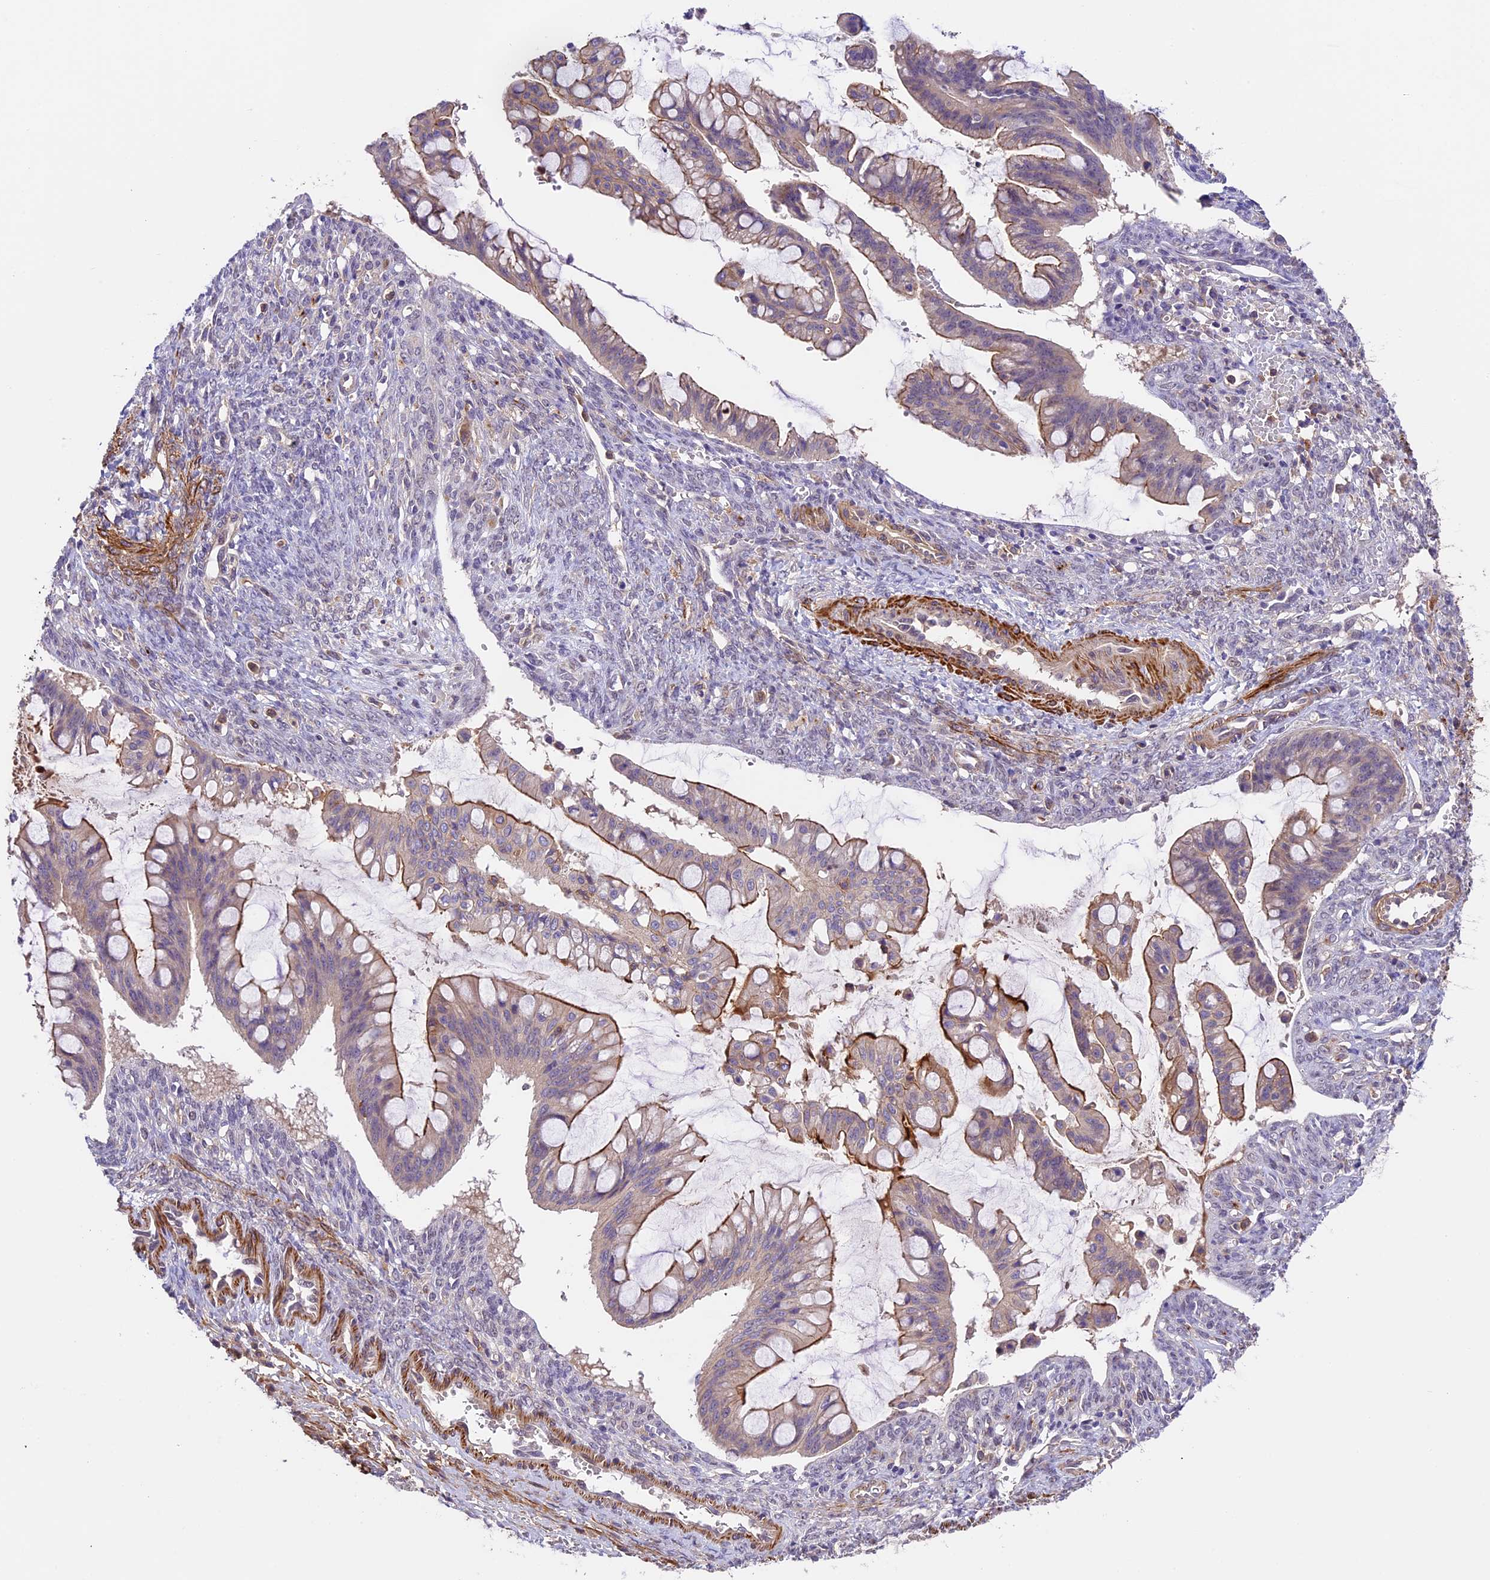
{"staining": {"intensity": "moderate", "quantity": "25%-75%", "location": "cytoplasmic/membranous"}, "tissue": "ovarian cancer", "cell_type": "Tumor cells", "image_type": "cancer", "snomed": [{"axis": "morphology", "description": "Cystadenocarcinoma, mucinous, NOS"}, {"axis": "topography", "description": "Ovary"}], "caption": "Brown immunohistochemical staining in ovarian mucinous cystadenocarcinoma exhibits moderate cytoplasmic/membranous positivity in approximately 25%-75% of tumor cells. (IHC, brightfield microscopy, high magnification).", "gene": "TBC1D1", "patient": {"sex": "female", "age": 73}}